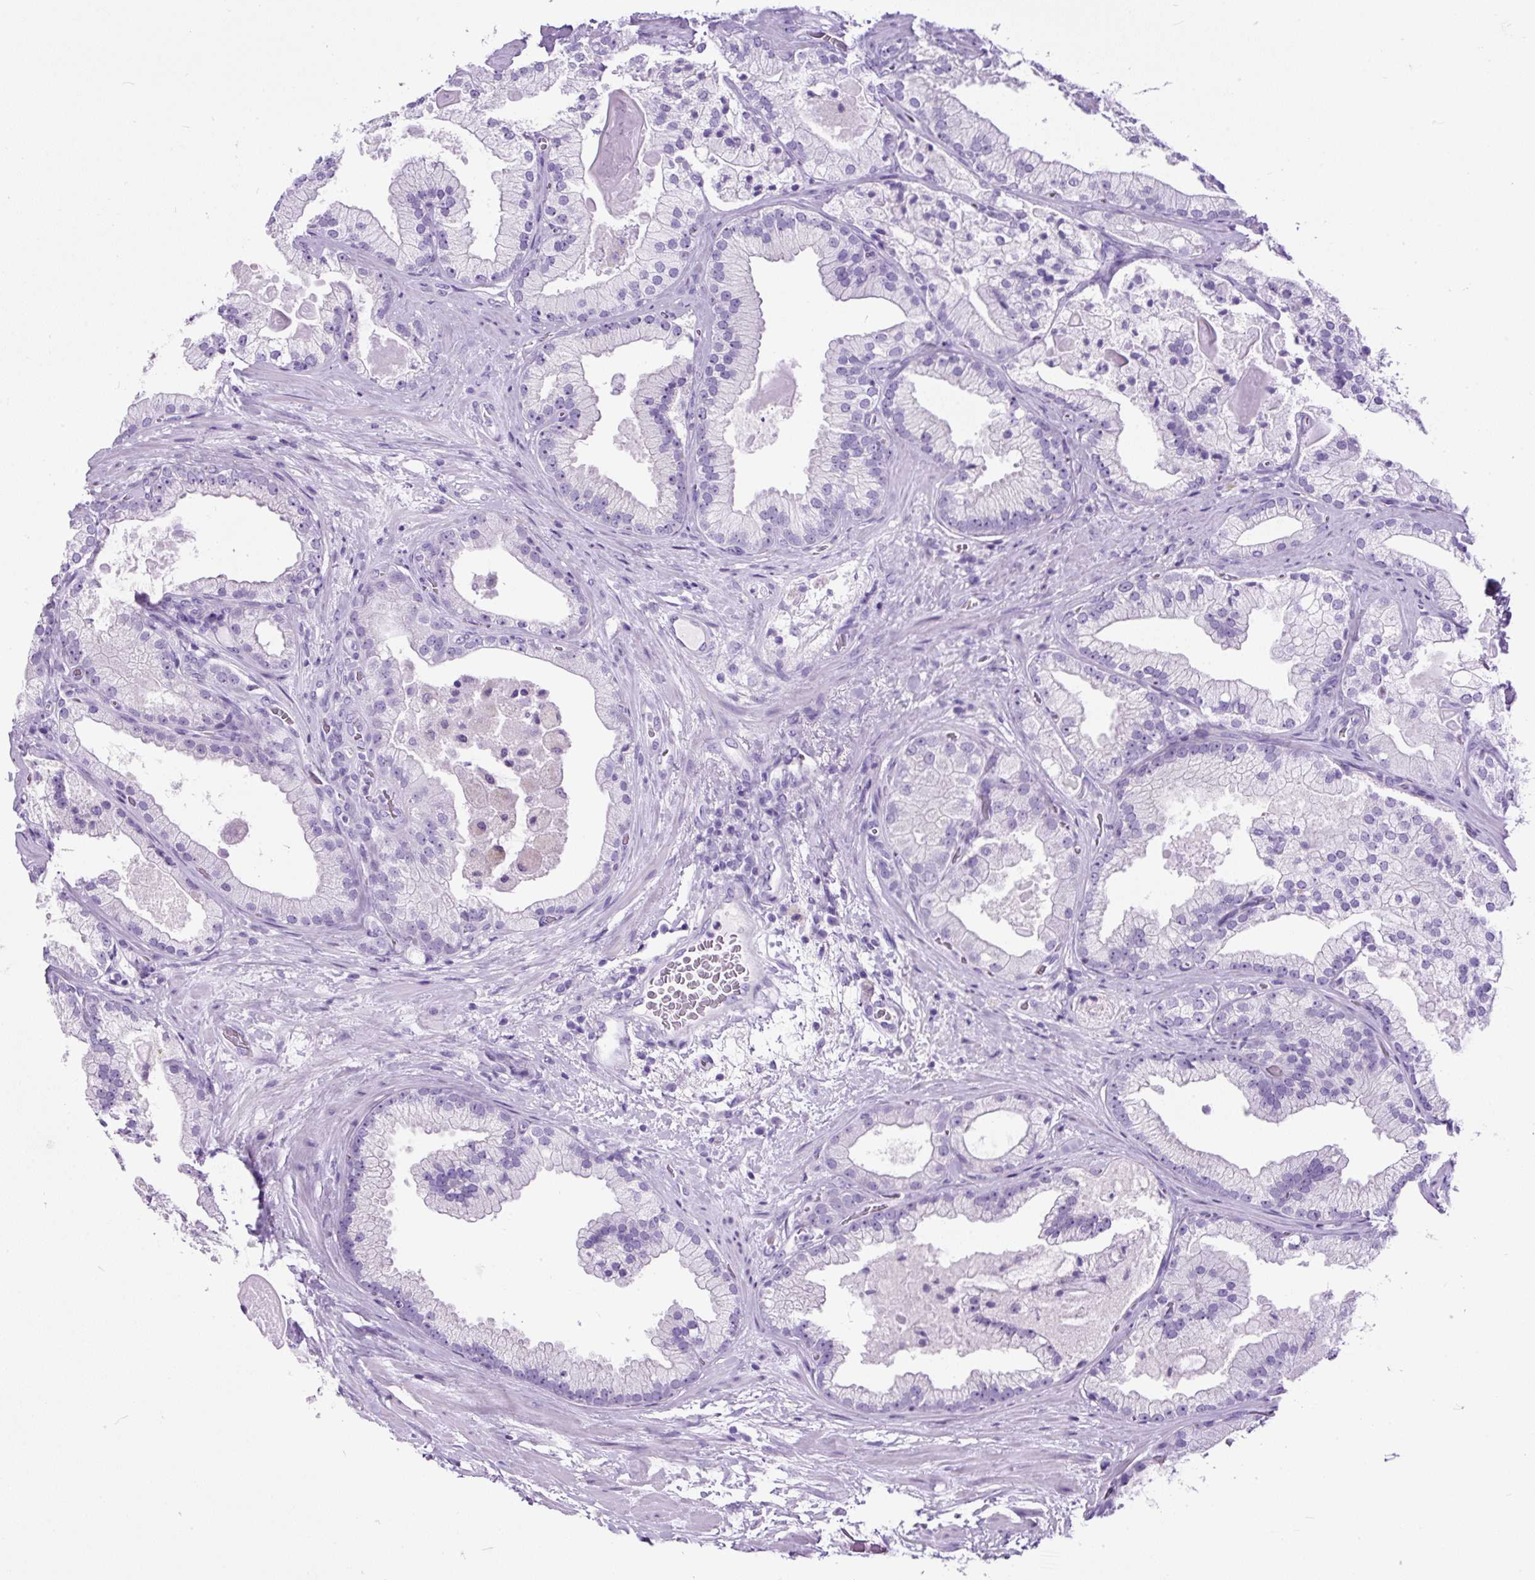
{"staining": {"intensity": "negative", "quantity": "none", "location": "none"}, "tissue": "prostate cancer", "cell_type": "Tumor cells", "image_type": "cancer", "snomed": [{"axis": "morphology", "description": "Adenocarcinoma, High grade"}, {"axis": "topography", "description": "Prostate"}], "caption": "This is an immunohistochemistry (IHC) photomicrograph of prostate cancer. There is no staining in tumor cells.", "gene": "PDIA2", "patient": {"sex": "male", "age": 68}}